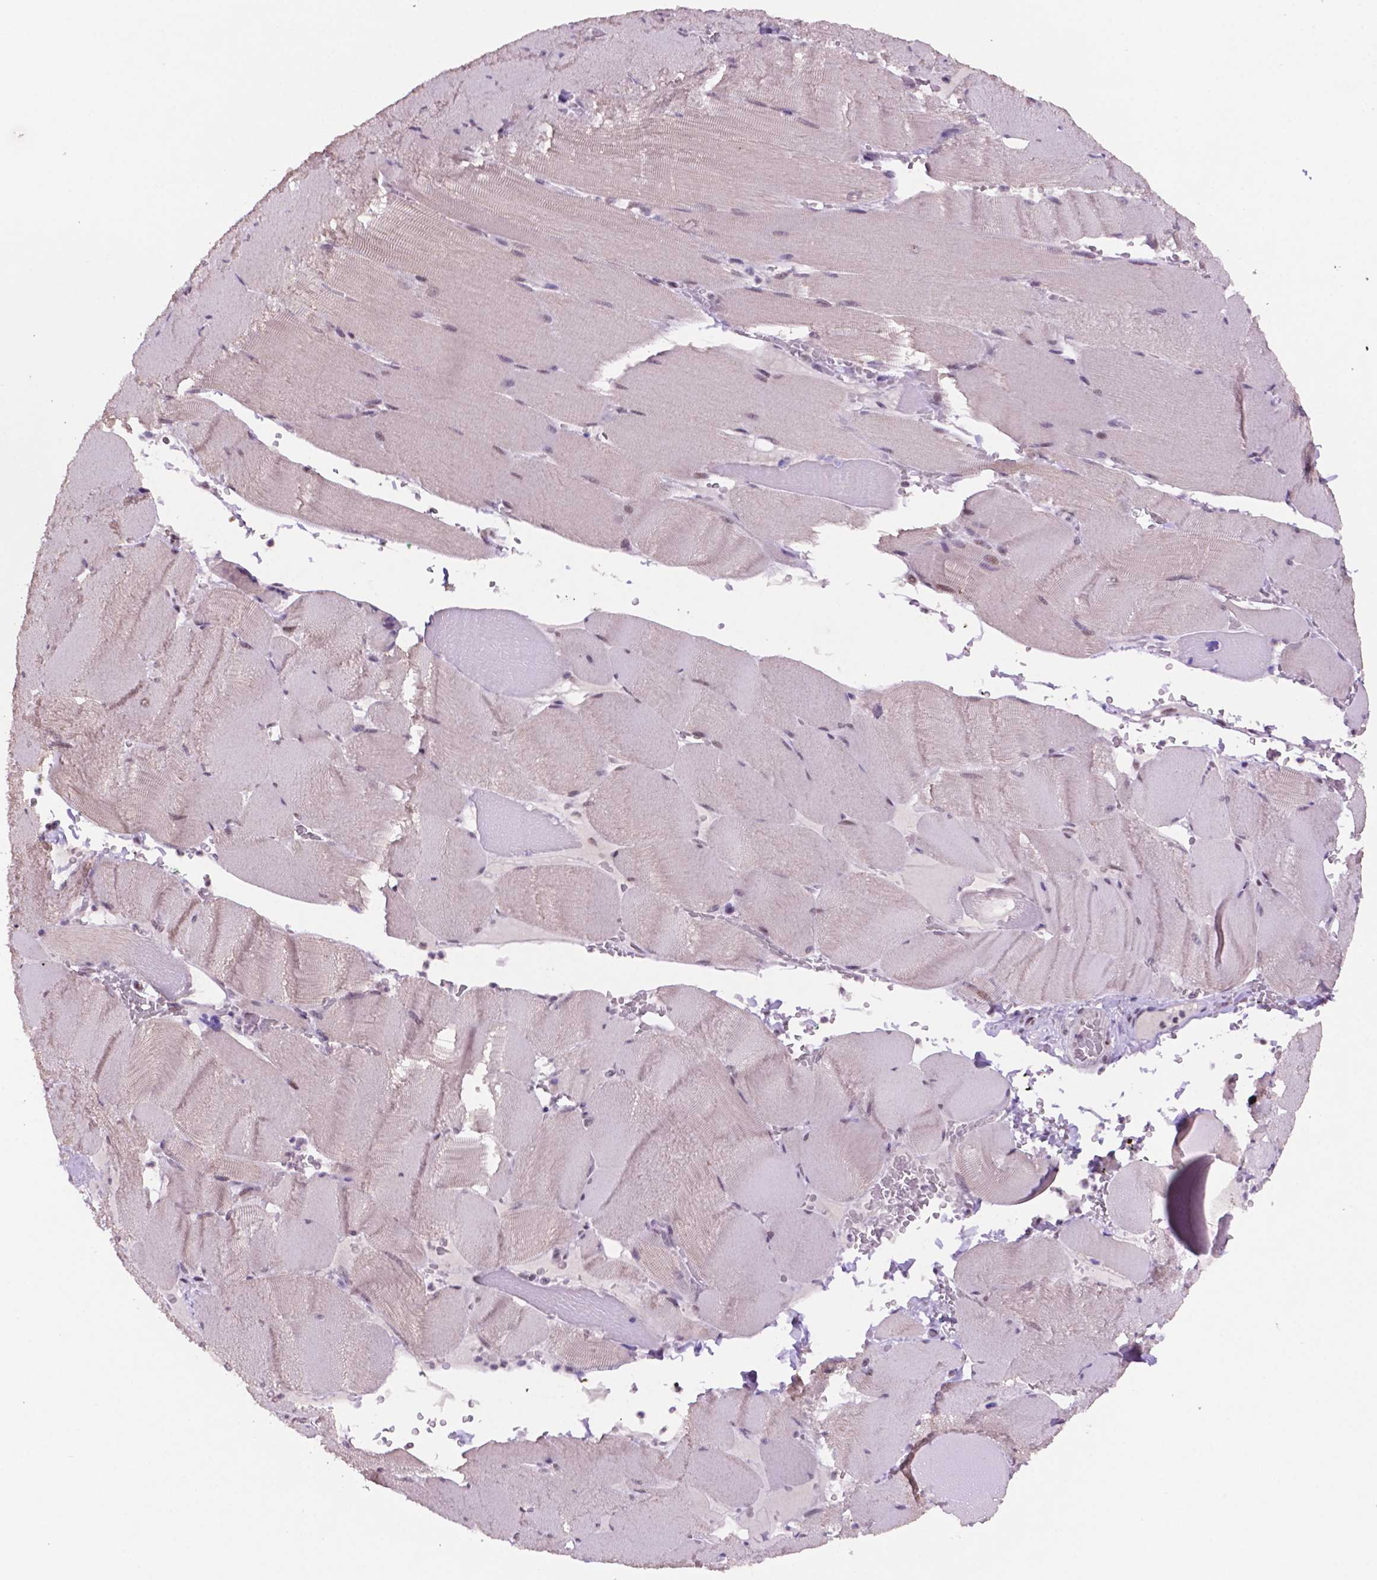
{"staining": {"intensity": "weak", "quantity": "<25%", "location": "nuclear"}, "tissue": "skeletal muscle", "cell_type": "Myocytes", "image_type": "normal", "snomed": [{"axis": "morphology", "description": "Normal tissue, NOS"}, {"axis": "topography", "description": "Skeletal muscle"}], "caption": "A photomicrograph of skeletal muscle stained for a protein exhibits no brown staining in myocytes. (DAB immunohistochemistry (IHC) visualized using brightfield microscopy, high magnification).", "gene": "NCOR1", "patient": {"sex": "male", "age": 56}}